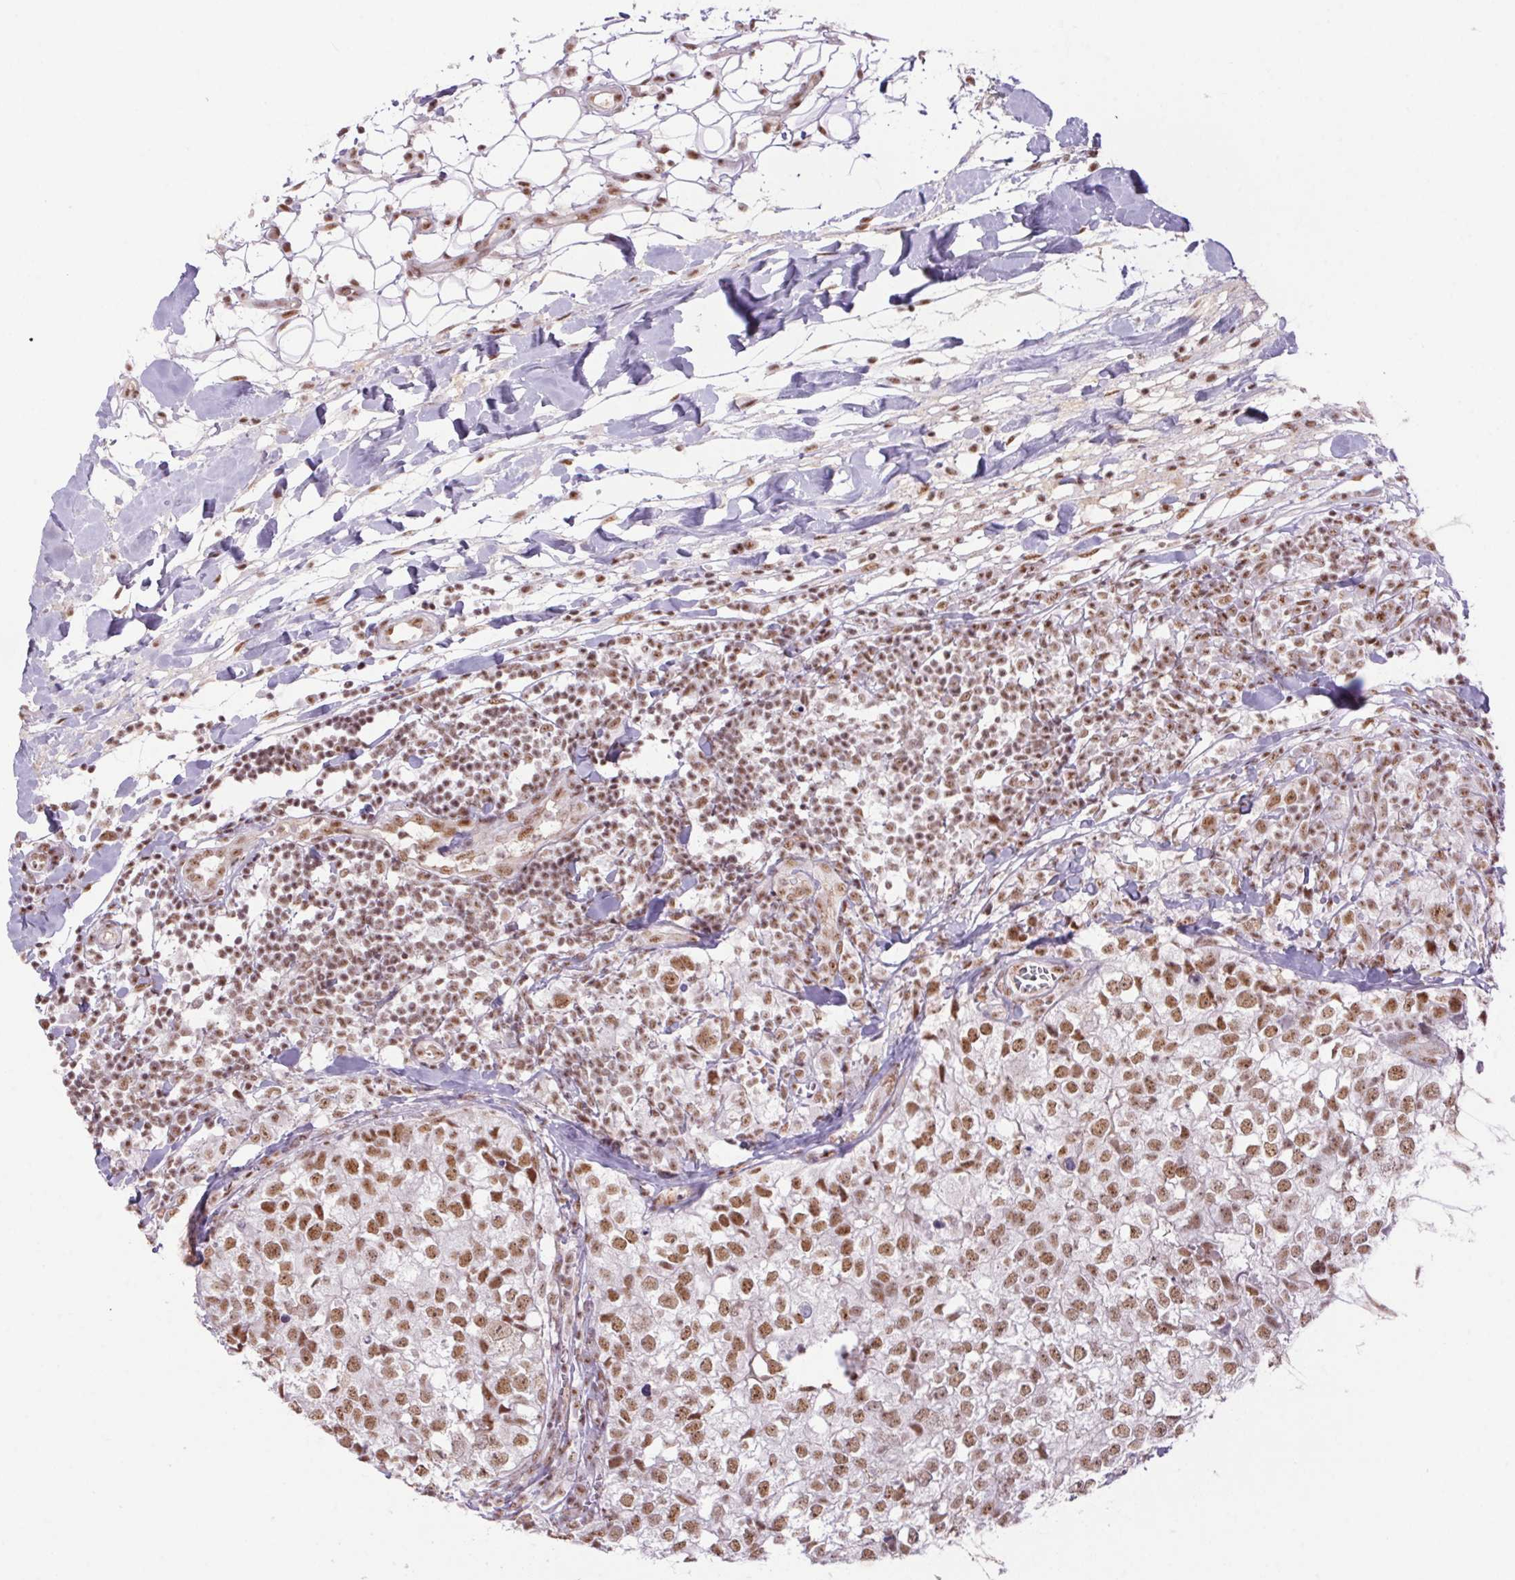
{"staining": {"intensity": "moderate", "quantity": ">75%", "location": "nuclear"}, "tissue": "breast cancer", "cell_type": "Tumor cells", "image_type": "cancer", "snomed": [{"axis": "morphology", "description": "Duct carcinoma"}, {"axis": "topography", "description": "Breast"}], "caption": "Immunohistochemistry (IHC) (DAB) staining of breast cancer (infiltrating ductal carcinoma) displays moderate nuclear protein staining in approximately >75% of tumor cells.", "gene": "DDX17", "patient": {"sex": "female", "age": 30}}